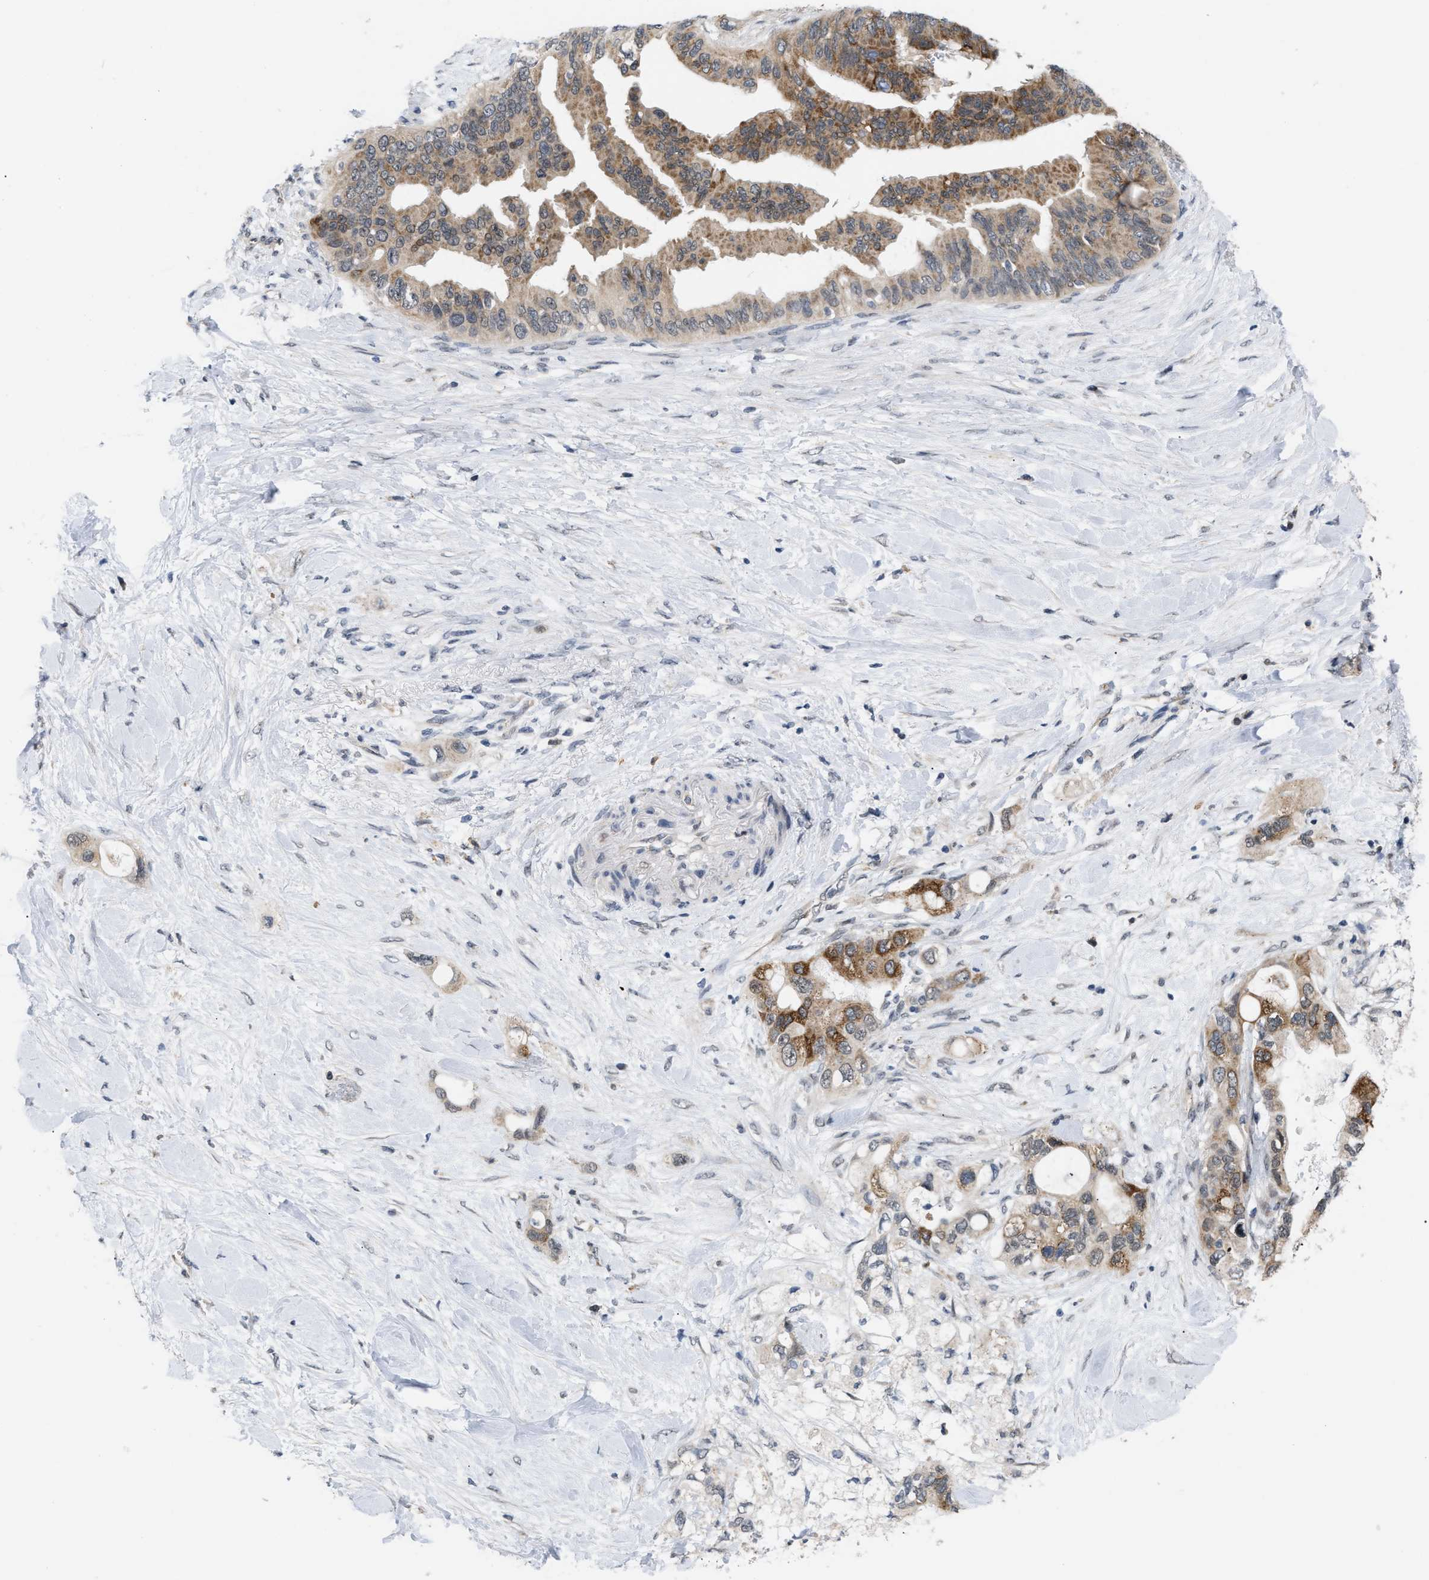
{"staining": {"intensity": "moderate", "quantity": ">75%", "location": "cytoplasmic/membranous"}, "tissue": "pancreatic cancer", "cell_type": "Tumor cells", "image_type": "cancer", "snomed": [{"axis": "morphology", "description": "Adenocarcinoma, NOS"}, {"axis": "topography", "description": "Pancreas"}], "caption": "Pancreatic cancer stained for a protein (brown) displays moderate cytoplasmic/membranous positive expression in about >75% of tumor cells.", "gene": "TXNRD3", "patient": {"sex": "female", "age": 56}}